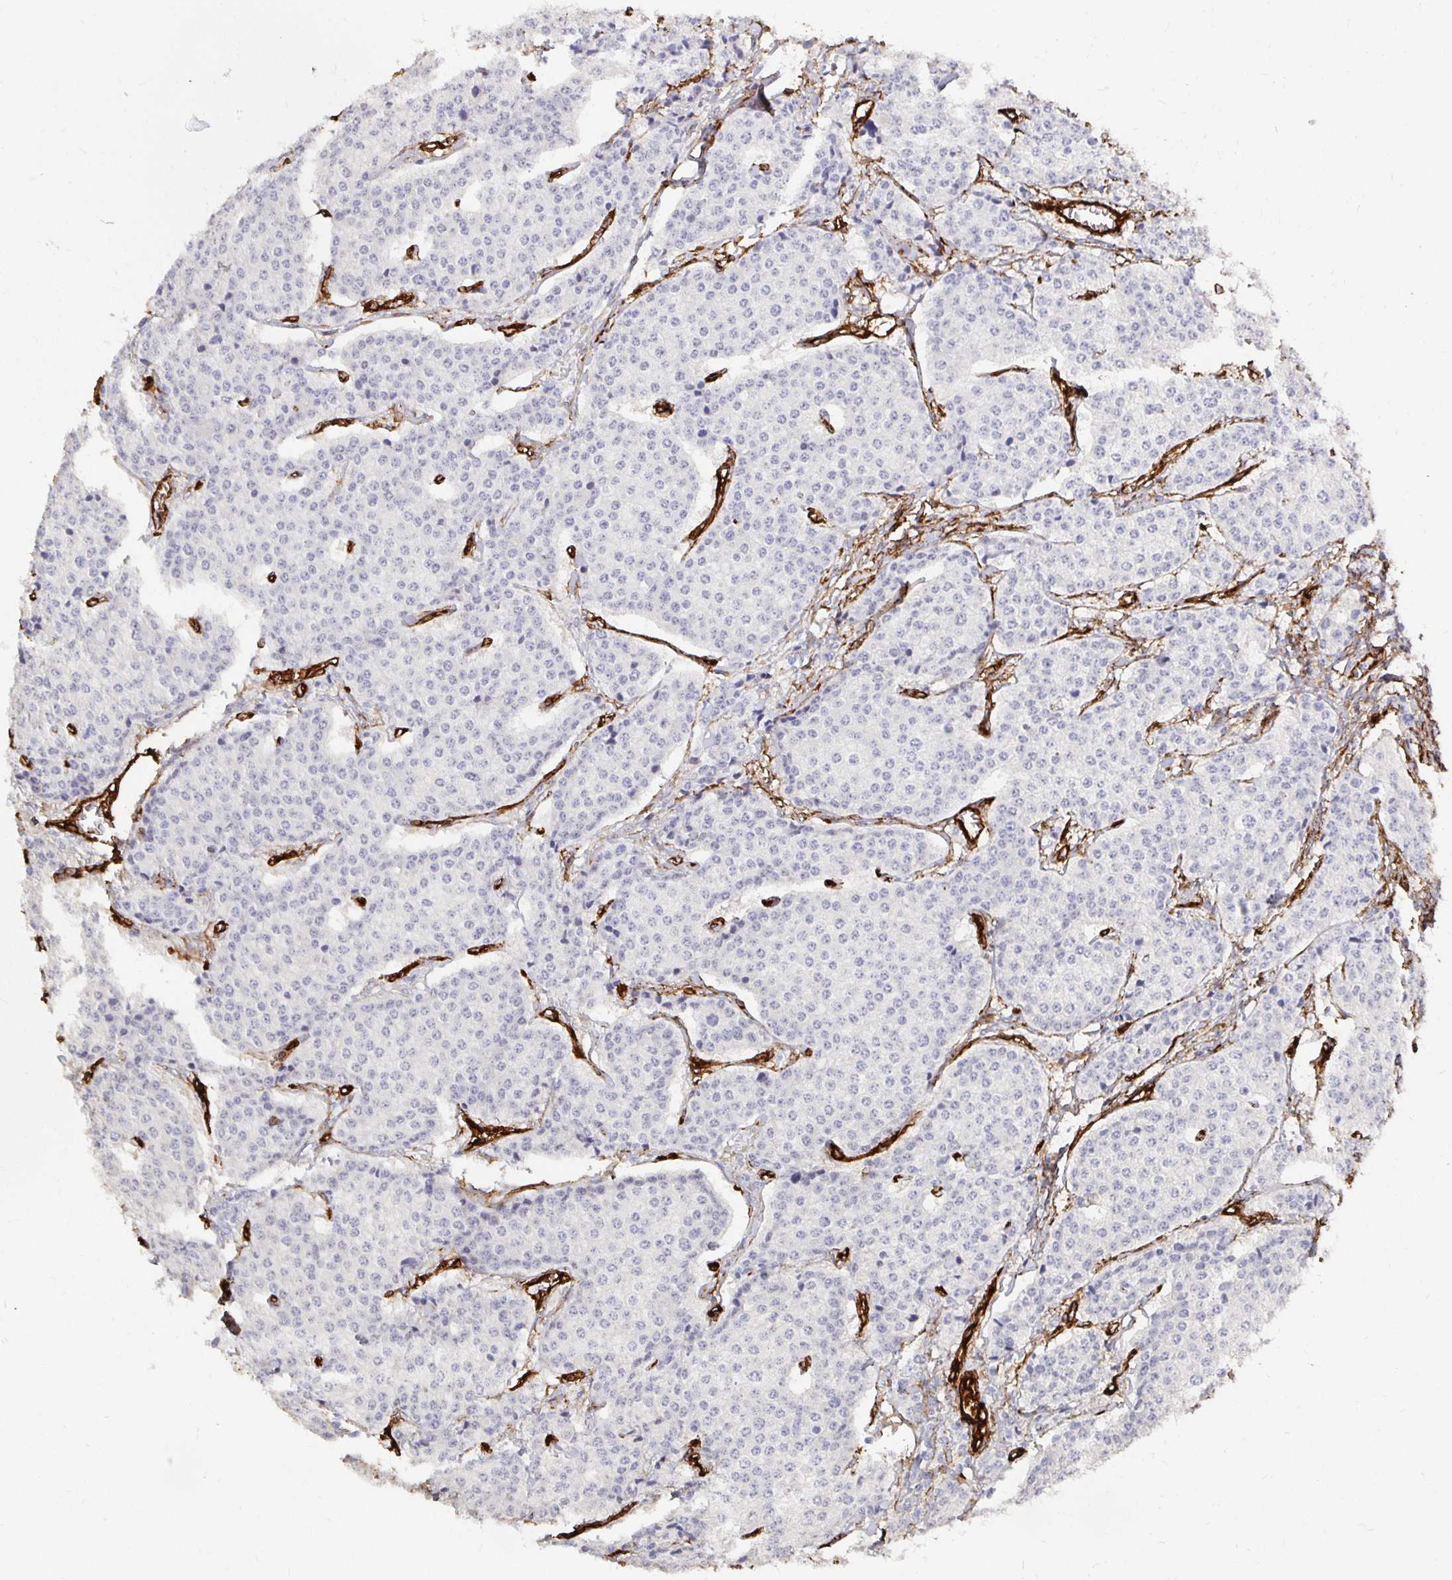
{"staining": {"intensity": "negative", "quantity": "none", "location": "none"}, "tissue": "carcinoid", "cell_type": "Tumor cells", "image_type": "cancer", "snomed": [{"axis": "morphology", "description": "Carcinoid, malignant, NOS"}, {"axis": "topography", "description": "Small intestine"}], "caption": "IHC of carcinoid displays no positivity in tumor cells.", "gene": "VIPR2", "patient": {"sex": "female", "age": 64}}